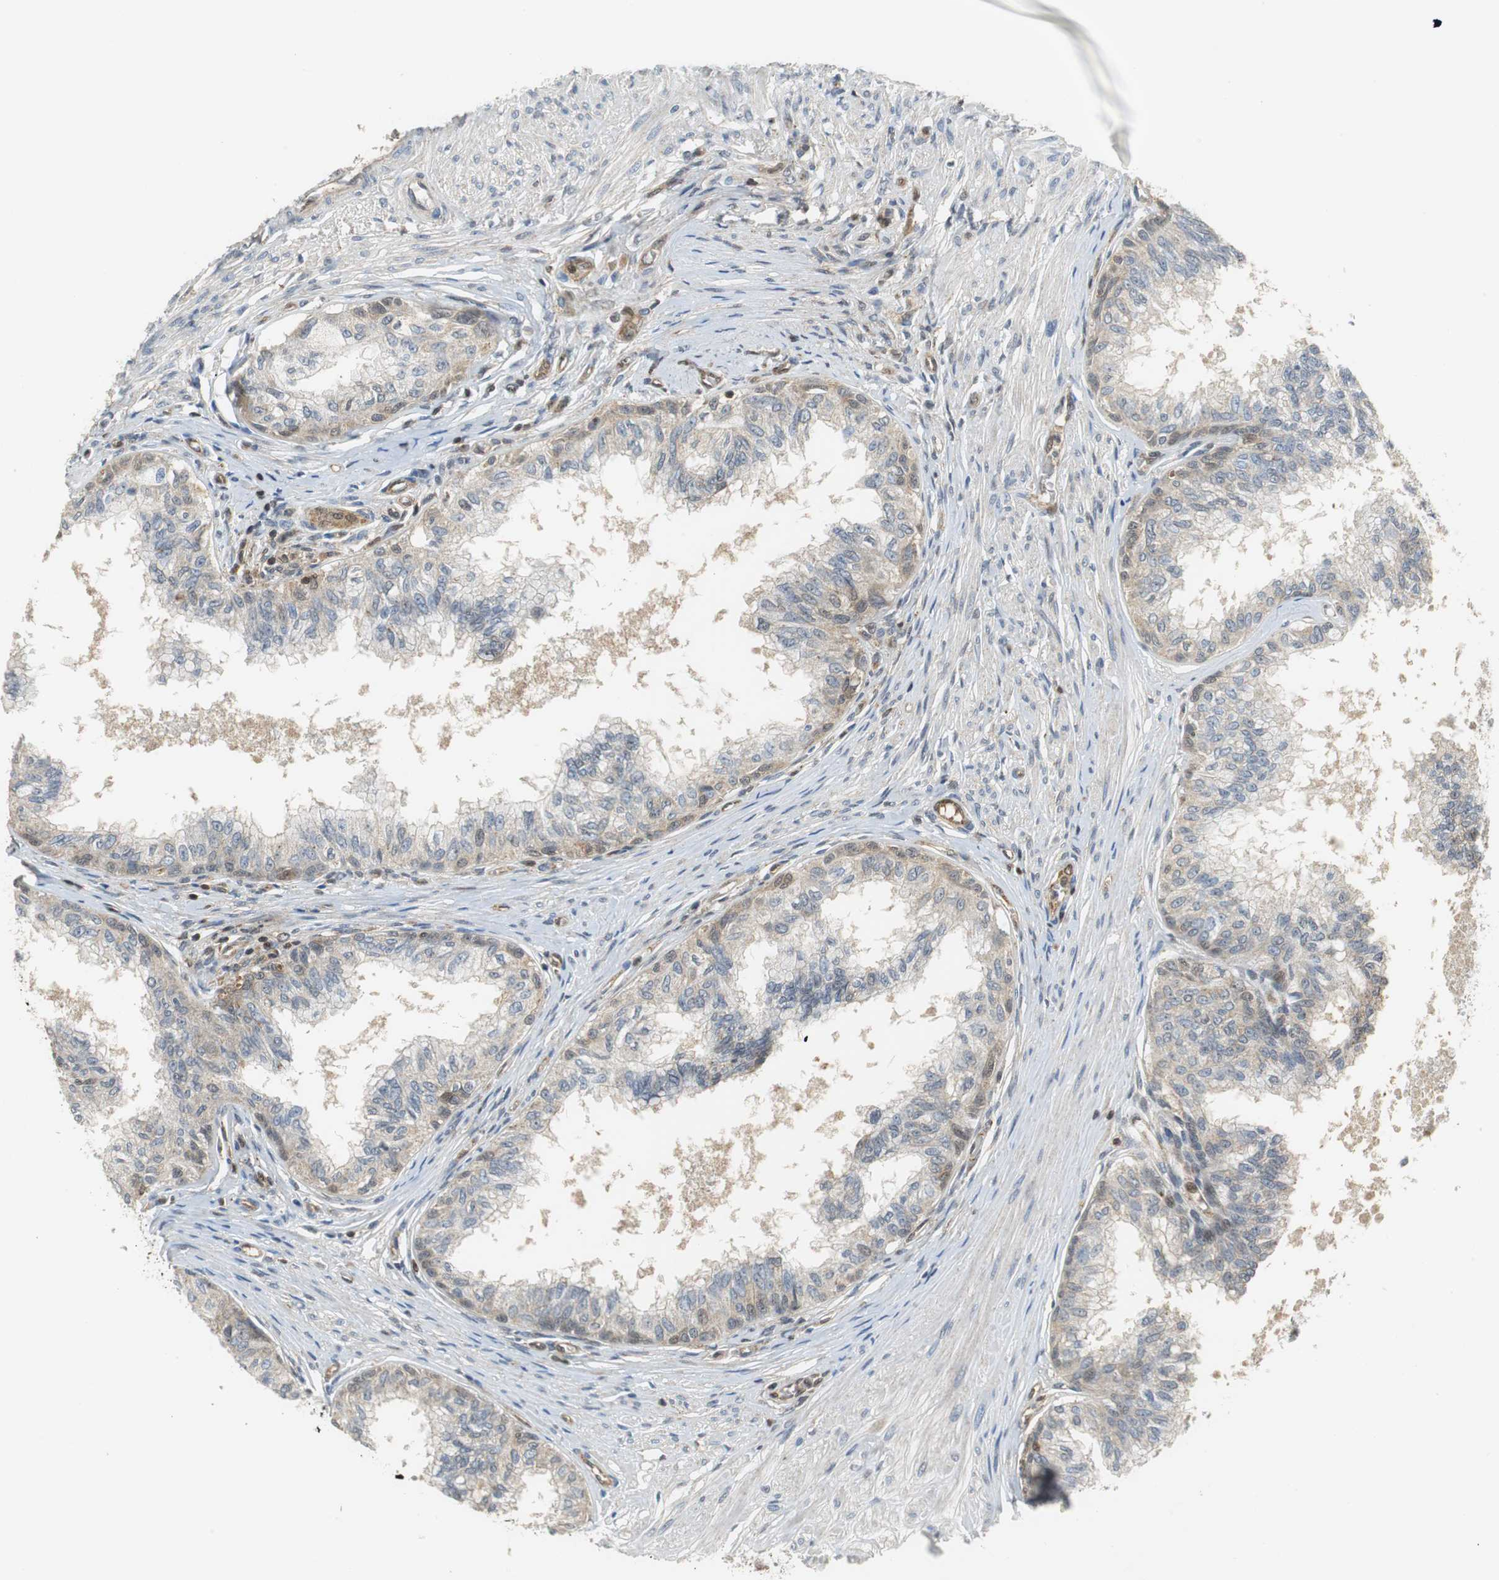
{"staining": {"intensity": "weak", "quantity": "25%-75%", "location": "cytoplasmic/membranous"}, "tissue": "prostate", "cell_type": "Glandular cells", "image_type": "normal", "snomed": [{"axis": "morphology", "description": "Normal tissue, NOS"}, {"axis": "topography", "description": "Prostate"}, {"axis": "topography", "description": "Seminal veicle"}], "caption": "Human prostate stained with a protein marker shows weak staining in glandular cells.", "gene": "GSDMD", "patient": {"sex": "male", "age": 60}}